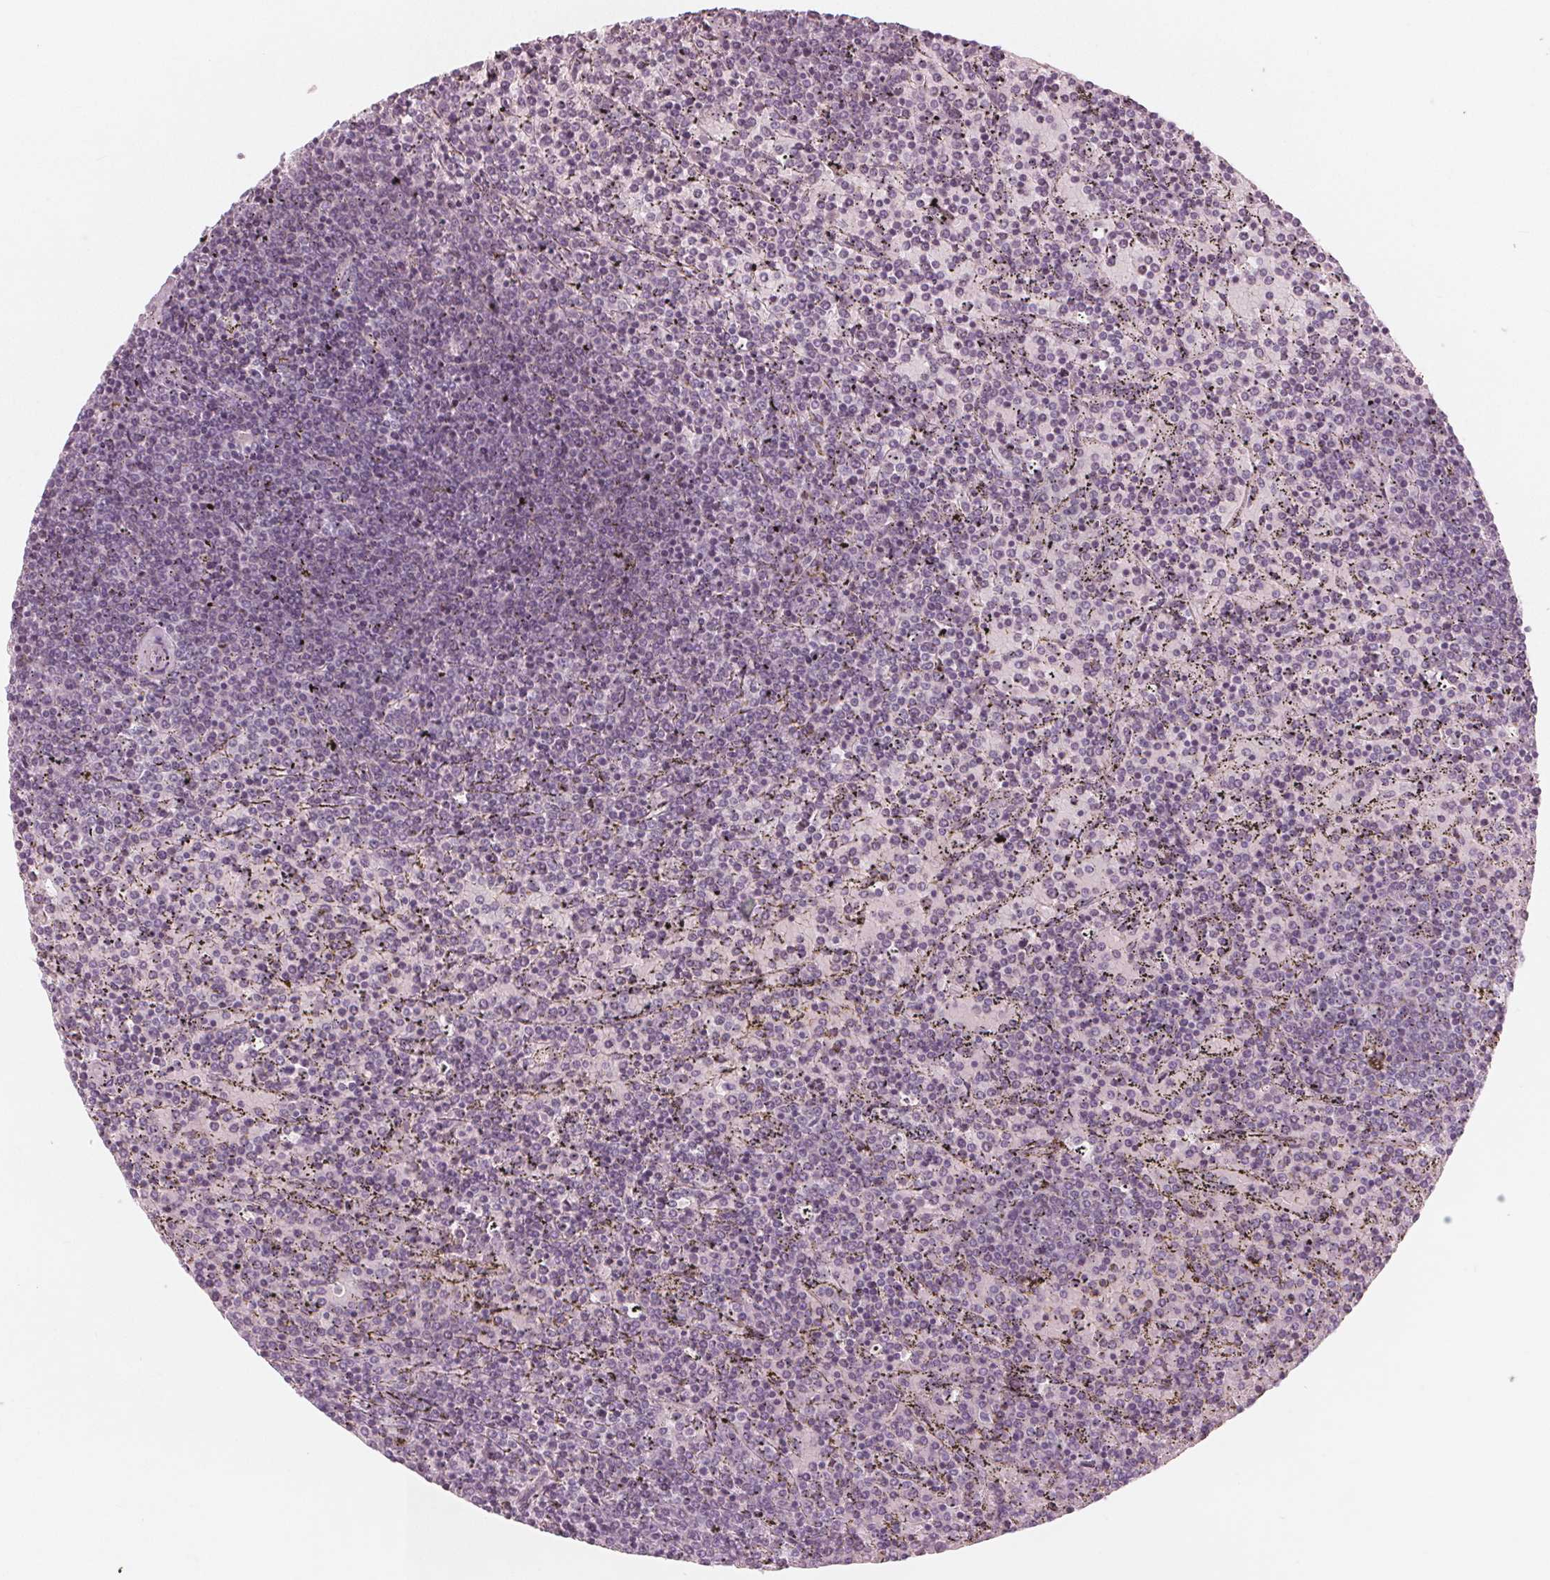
{"staining": {"intensity": "negative", "quantity": "none", "location": "none"}, "tissue": "lymphoma", "cell_type": "Tumor cells", "image_type": "cancer", "snomed": [{"axis": "morphology", "description": "Malignant lymphoma, non-Hodgkin's type, Low grade"}, {"axis": "topography", "description": "Spleen"}], "caption": "High magnification brightfield microscopy of low-grade malignant lymphoma, non-Hodgkin's type stained with DAB (3,3'-diaminobenzidine) (brown) and counterstained with hematoxylin (blue): tumor cells show no significant positivity. Nuclei are stained in blue.", "gene": "BRSK1", "patient": {"sex": "female", "age": 77}}